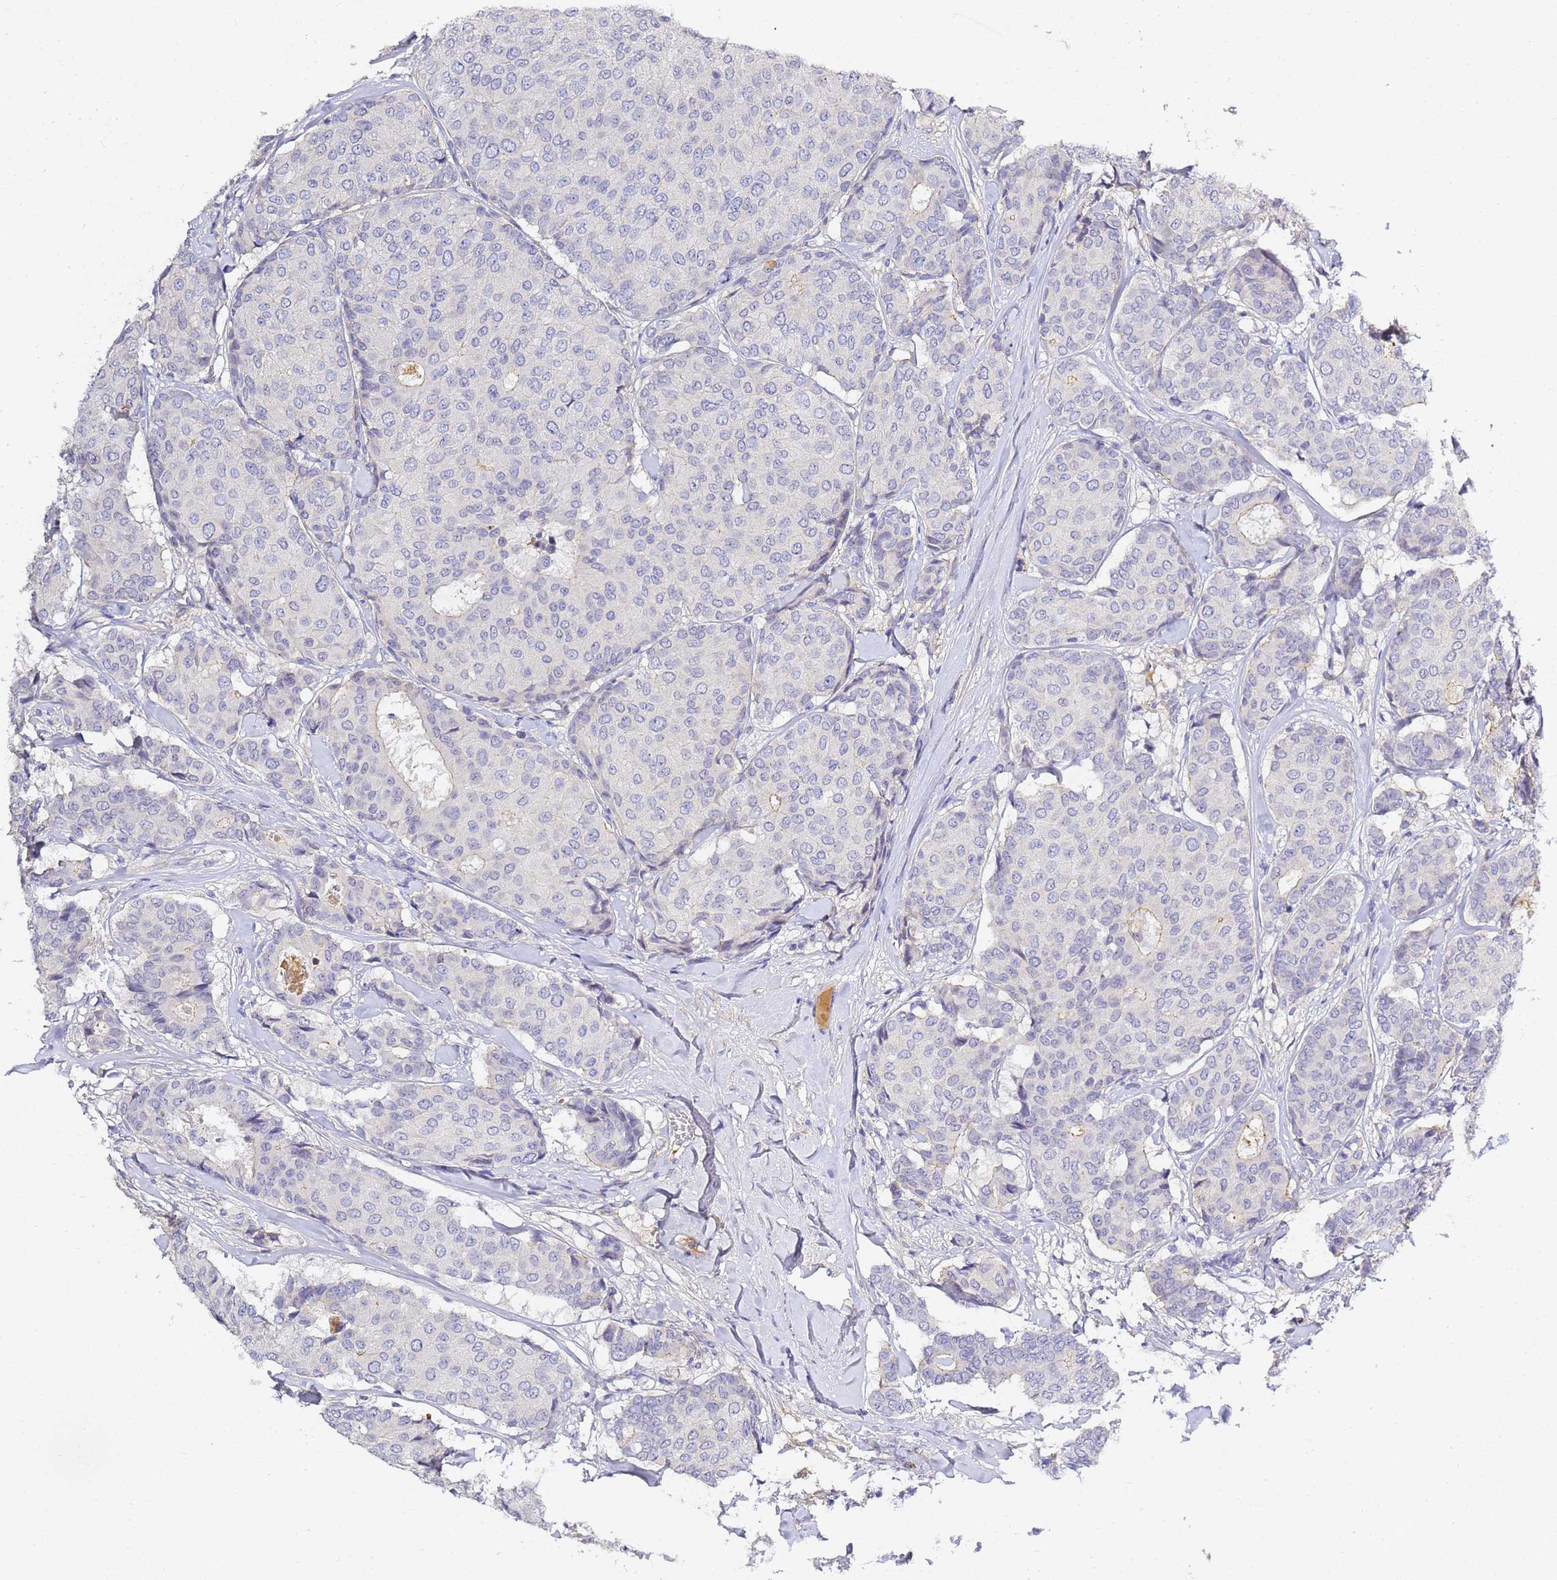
{"staining": {"intensity": "negative", "quantity": "none", "location": "none"}, "tissue": "breast cancer", "cell_type": "Tumor cells", "image_type": "cancer", "snomed": [{"axis": "morphology", "description": "Duct carcinoma"}, {"axis": "topography", "description": "Breast"}], "caption": "This is an immunohistochemistry histopathology image of breast infiltrating ductal carcinoma. There is no expression in tumor cells.", "gene": "CFH", "patient": {"sex": "female", "age": 75}}